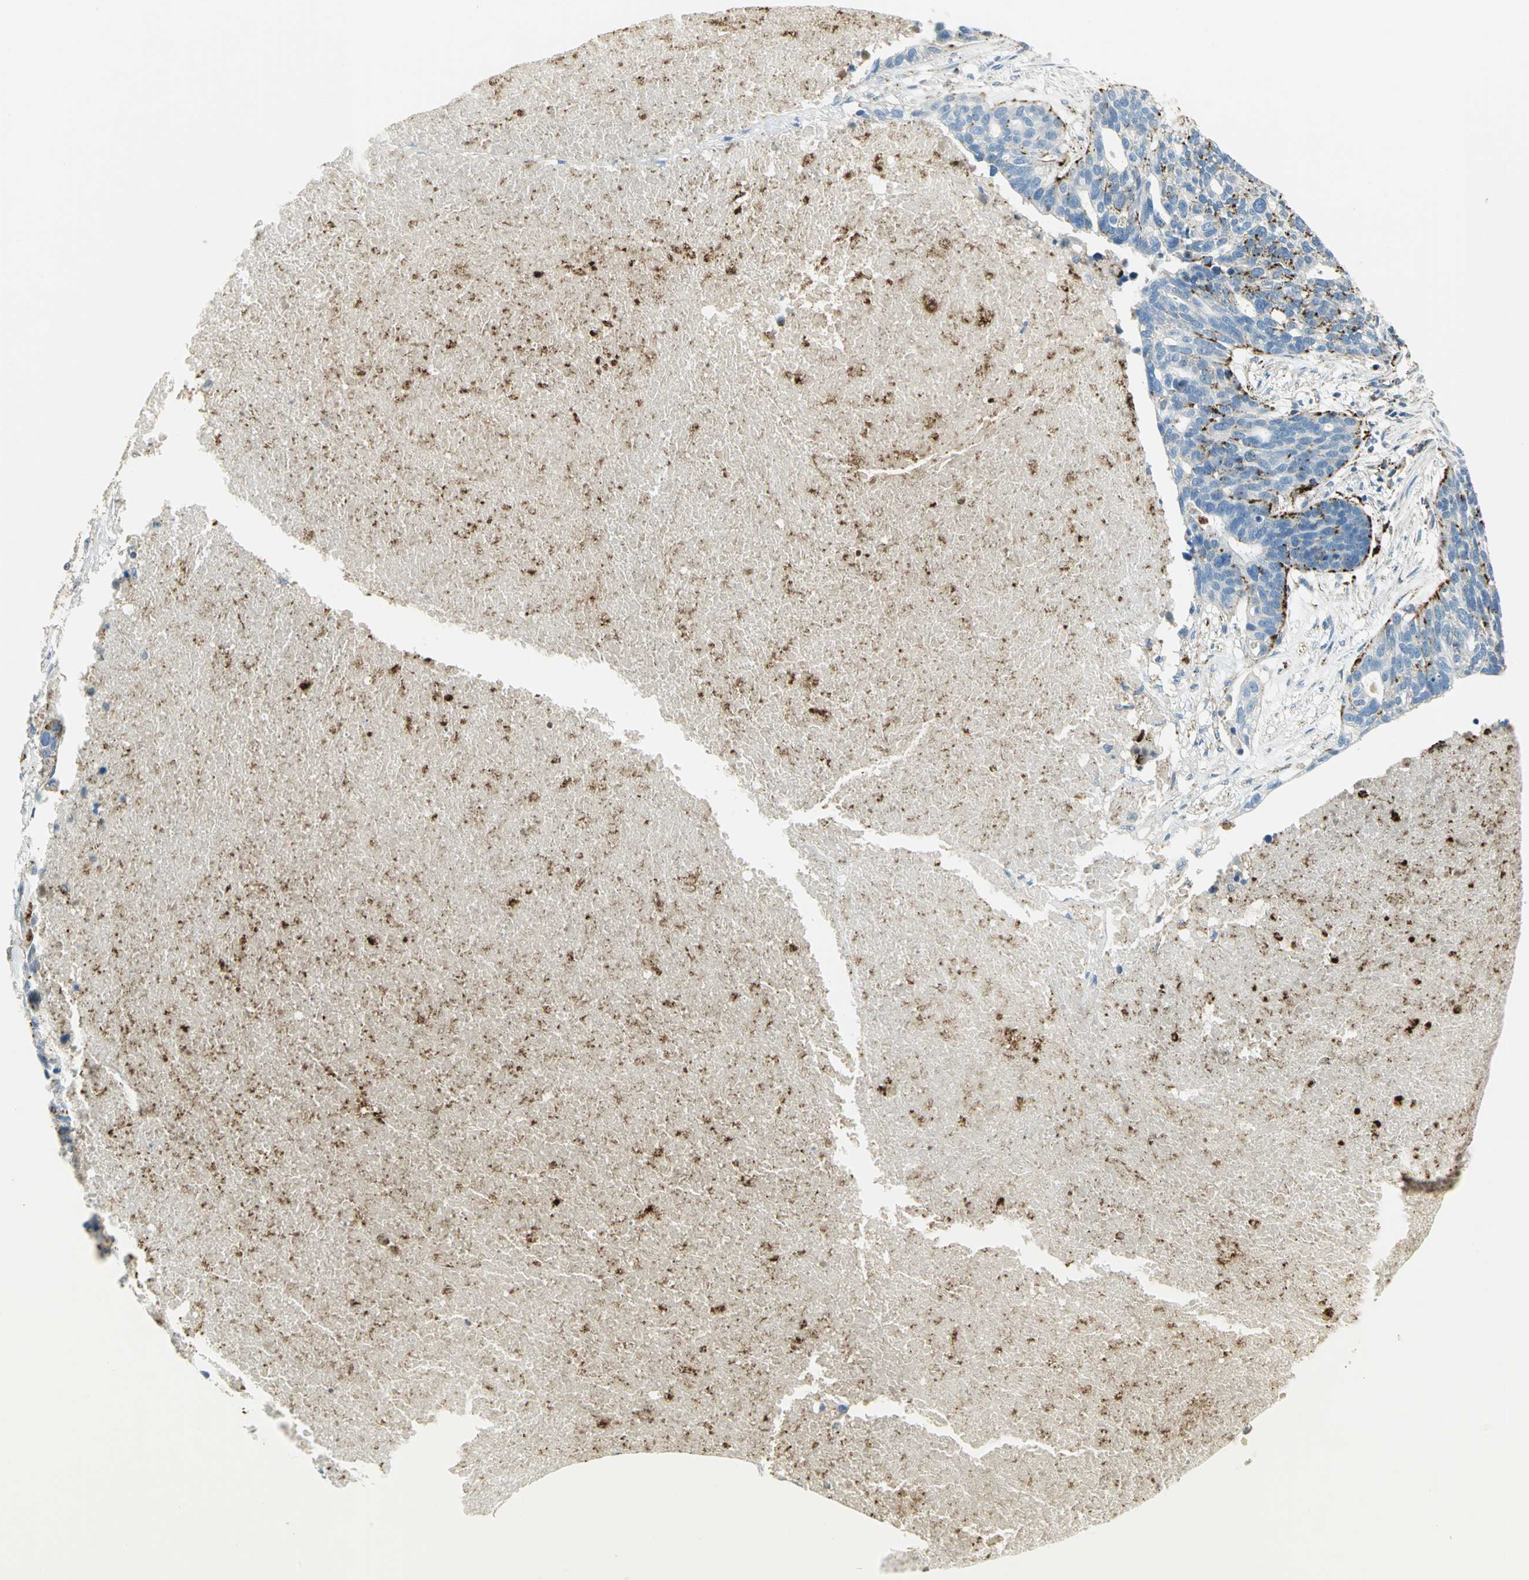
{"staining": {"intensity": "strong", "quantity": "25%-75%", "location": "cytoplasmic/membranous"}, "tissue": "ovarian cancer", "cell_type": "Tumor cells", "image_type": "cancer", "snomed": [{"axis": "morphology", "description": "Cystadenocarcinoma, serous, NOS"}, {"axis": "topography", "description": "Ovary"}], "caption": "This photomicrograph displays immunohistochemistry staining of serous cystadenocarcinoma (ovarian), with high strong cytoplasmic/membranous expression in approximately 25%-75% of tumor cells.", "gene": "ARSA", "patient": {"sex": "female", "age": 59}}